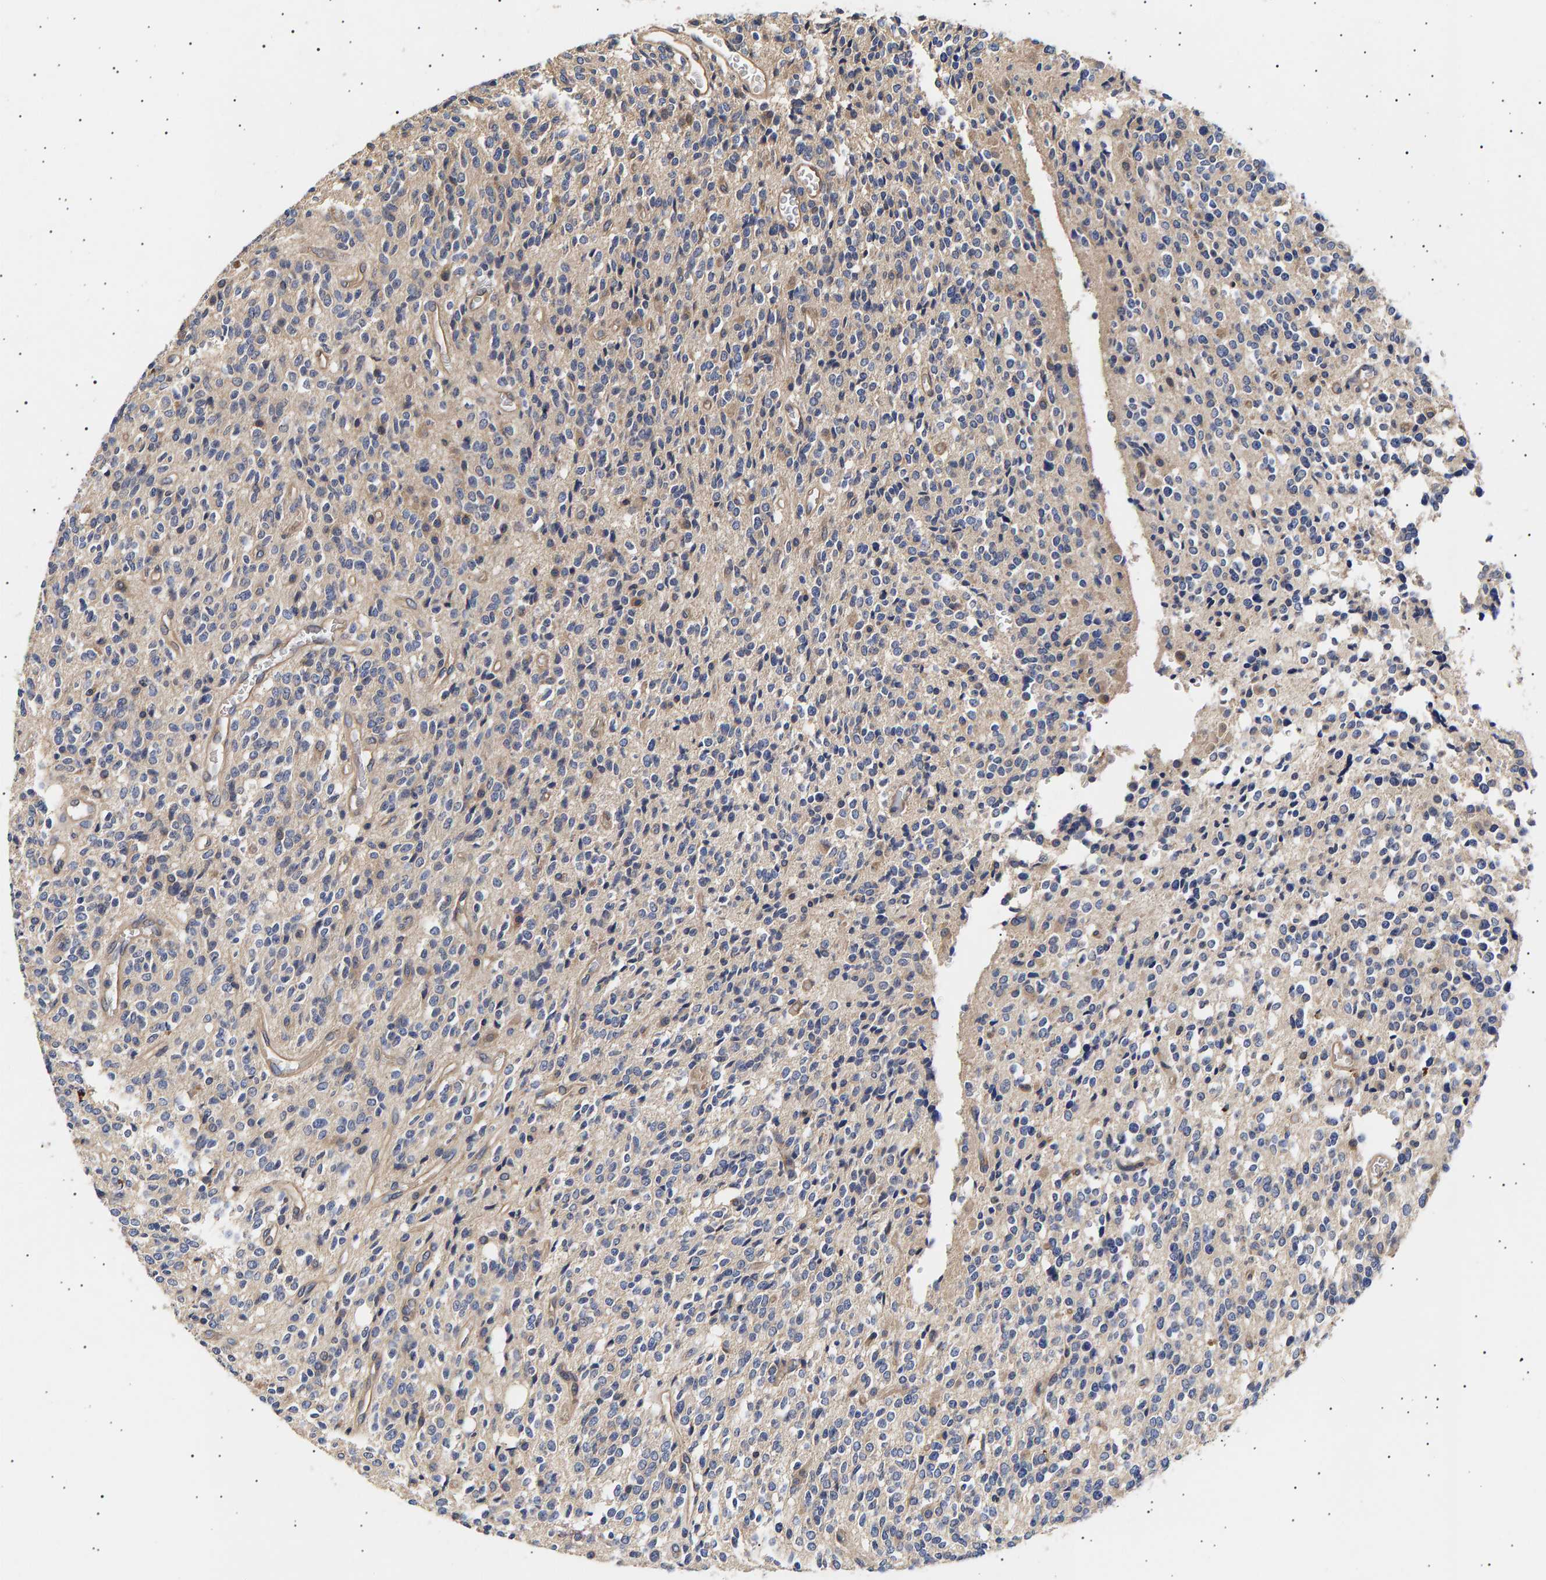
{"staining": {"intensity": "weak", "quantity": "<25%", "location": "cytoplasmic/membranous"}, "tissue": "glioma", "cell_type": "Tumor cells", "image_type": "cancer", "snomed": [{"axis": "morphology", "description": "Glioma, malignant, High grade"}, {"axis": "topography", "description": "Brain"}], "caption": "This image is of high-grade glioma (malignant) stained with IHC to label a protein in brown with the nuclei are counter-stained blue. There is no positivity in tumor cells.", "gene": "ANKRD40", "patient": {"sex": "male", "age": 34}}